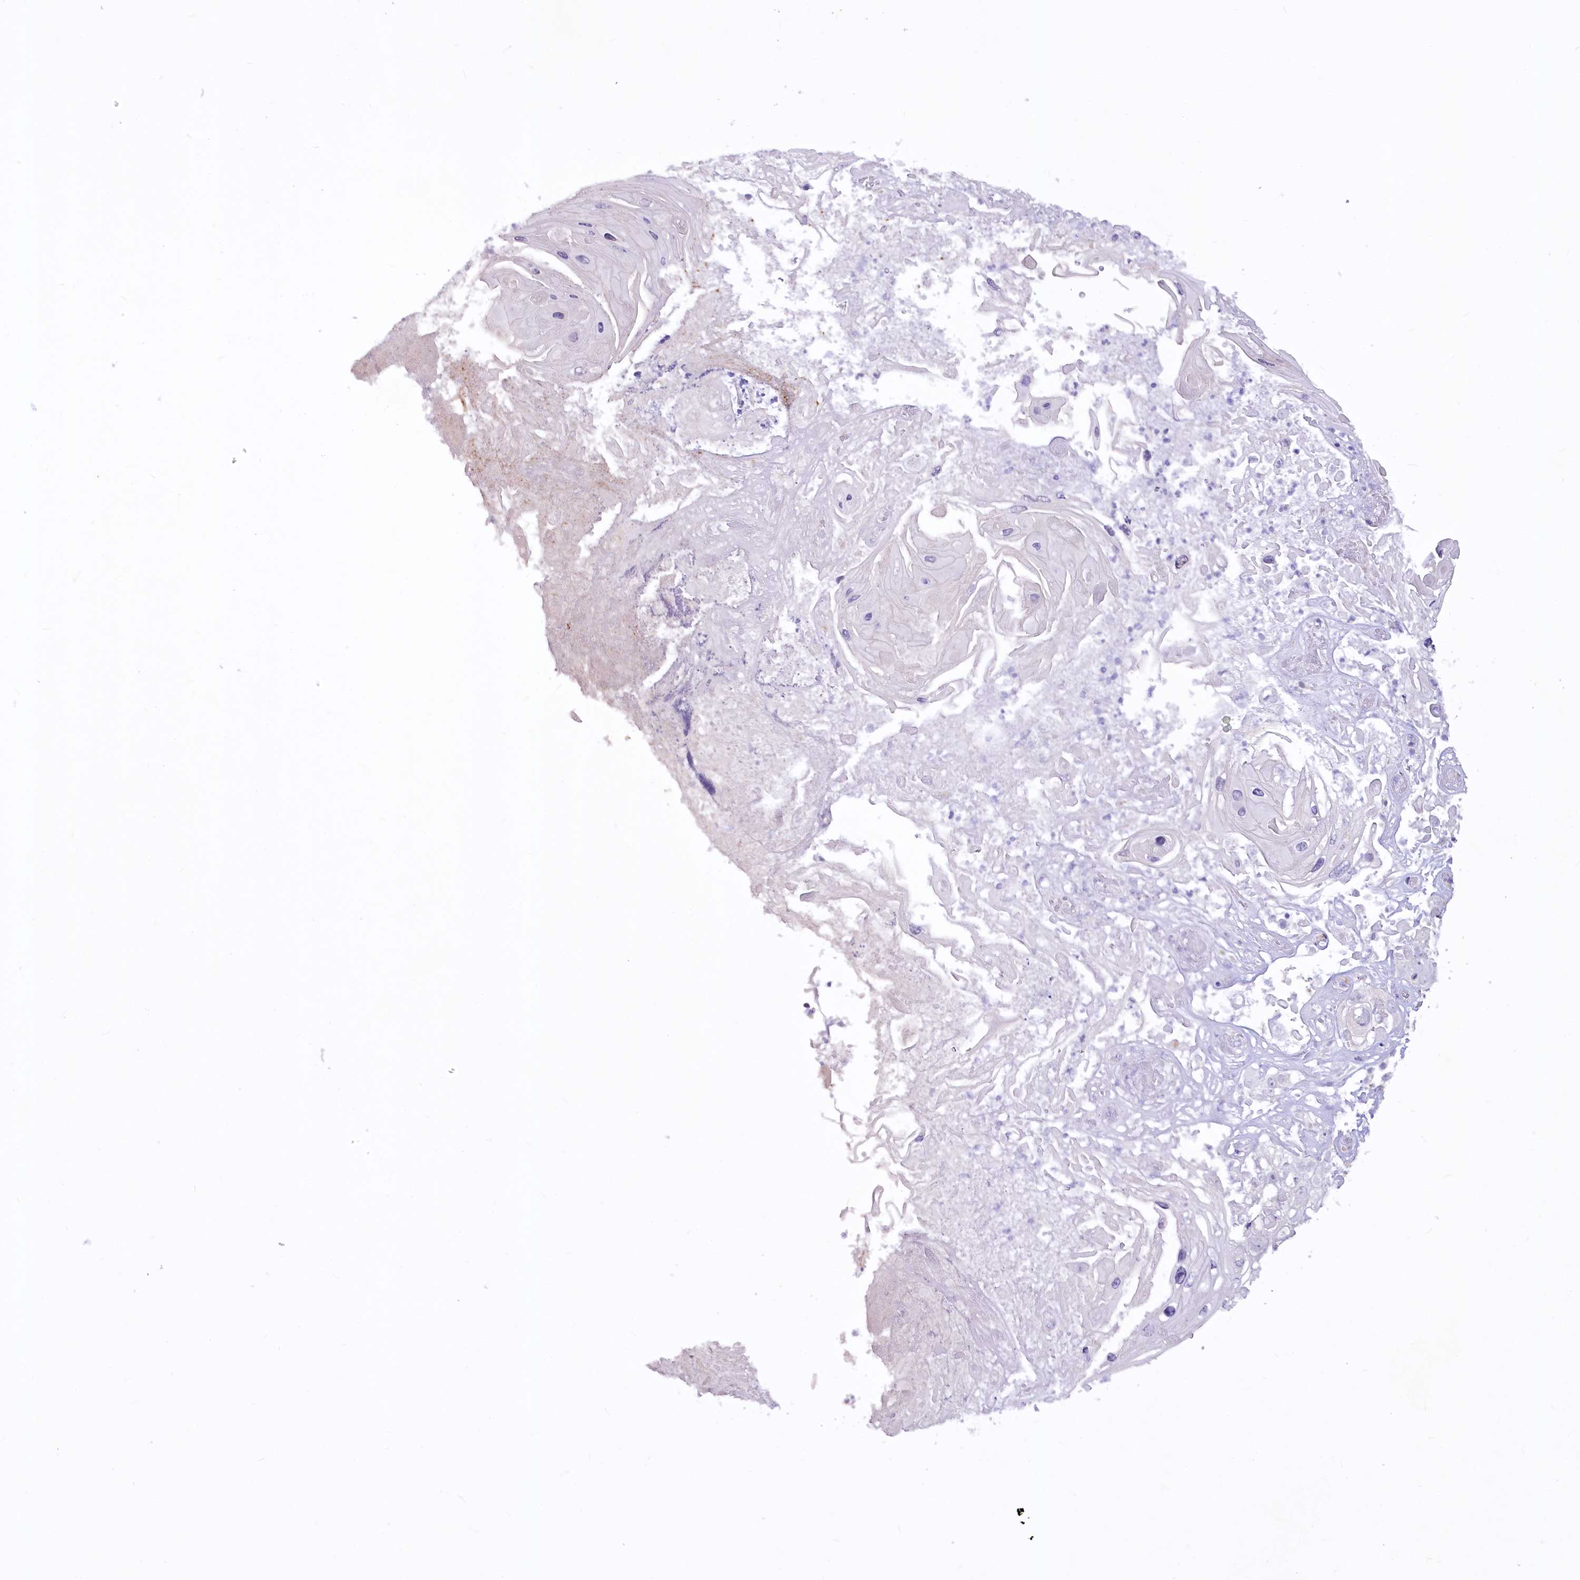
{"staining": {"intensity": "negative", "quantity": "none", "location": "none"}, "tissue": "skin cancer", "cell_type": "Tumor cells", "image_type": "cancer", "snomed": [{"axis": "morphology", "description": "Squamous cell carcinoma, NOS"}, {"axis": "topography", "description": "Skin"}], "caption": "Tumor cells are negative for protein expression in human squamous cell carcinoma (skin).", "gene": "EFHC2", "patient": {"sex": "male", "age": 55}}